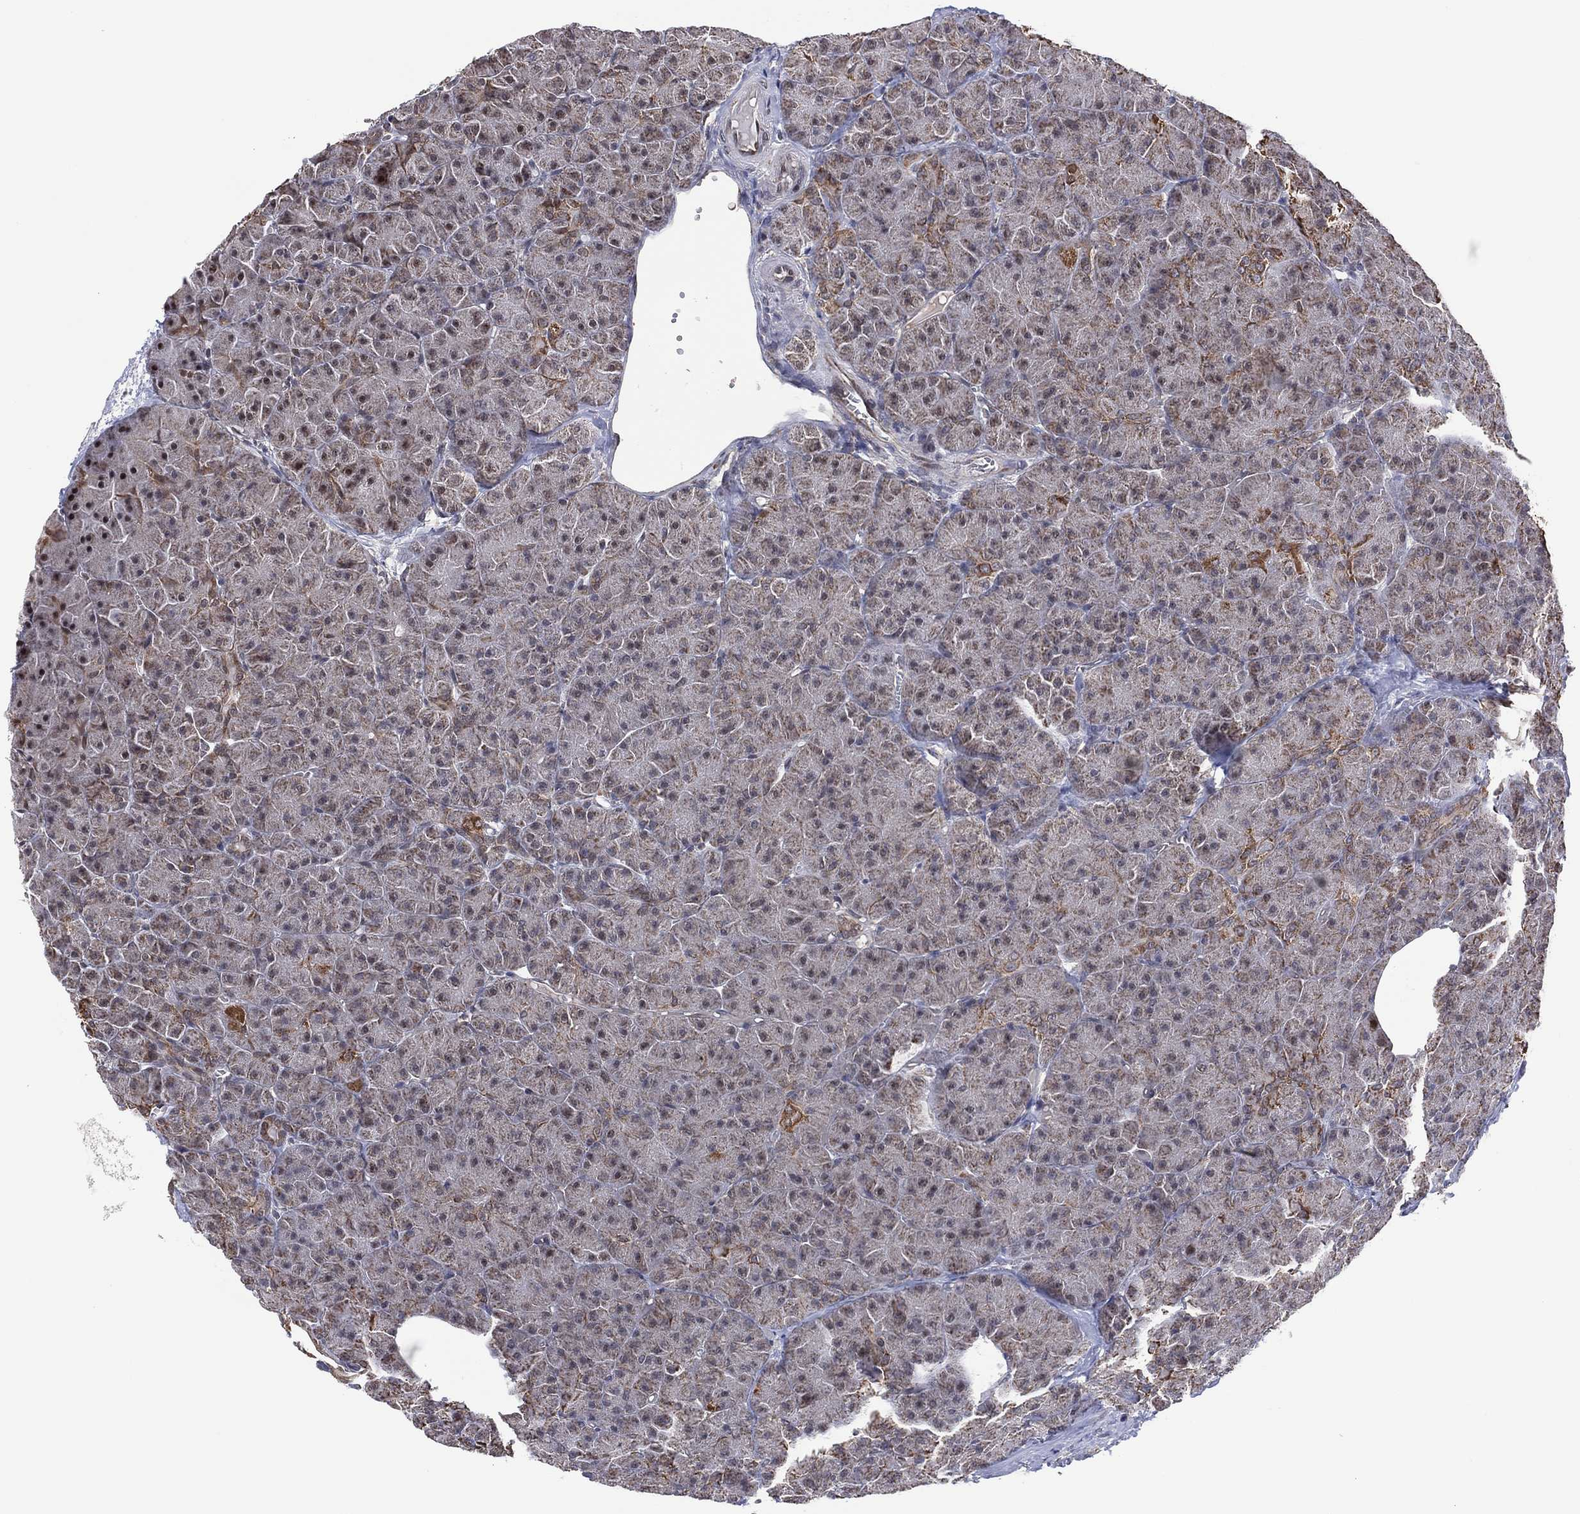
{"staining": {"intensity": "weak", "quantity": "25%-75%", "location": "cytoplasmic/membranous"}, "tissue": "pancreas", "cell_type": "Exocrine glandular cells", "image_type": "normal", "snomed": [{"axis": "morphology", "description": "Normal tissue, NOS"}, {"axis": "topography", "description": "Pancreas"}], "caption": "Immunohistochemistry staining of benign pancreas, which exhibits low levels of weak cytoplasmic/membranous staining in about 25%-75% of exocrine glandular cells indicating weak cytoplasmic/membranous protein expression. The staining was performed using DAB (3,3'-diaminobenzidine) (brown) for protein detection and nuclei were counterstained in hematoxylin (blue).", "gene": "PIDD1", "patient": {"sex": "male", "age": 61}}